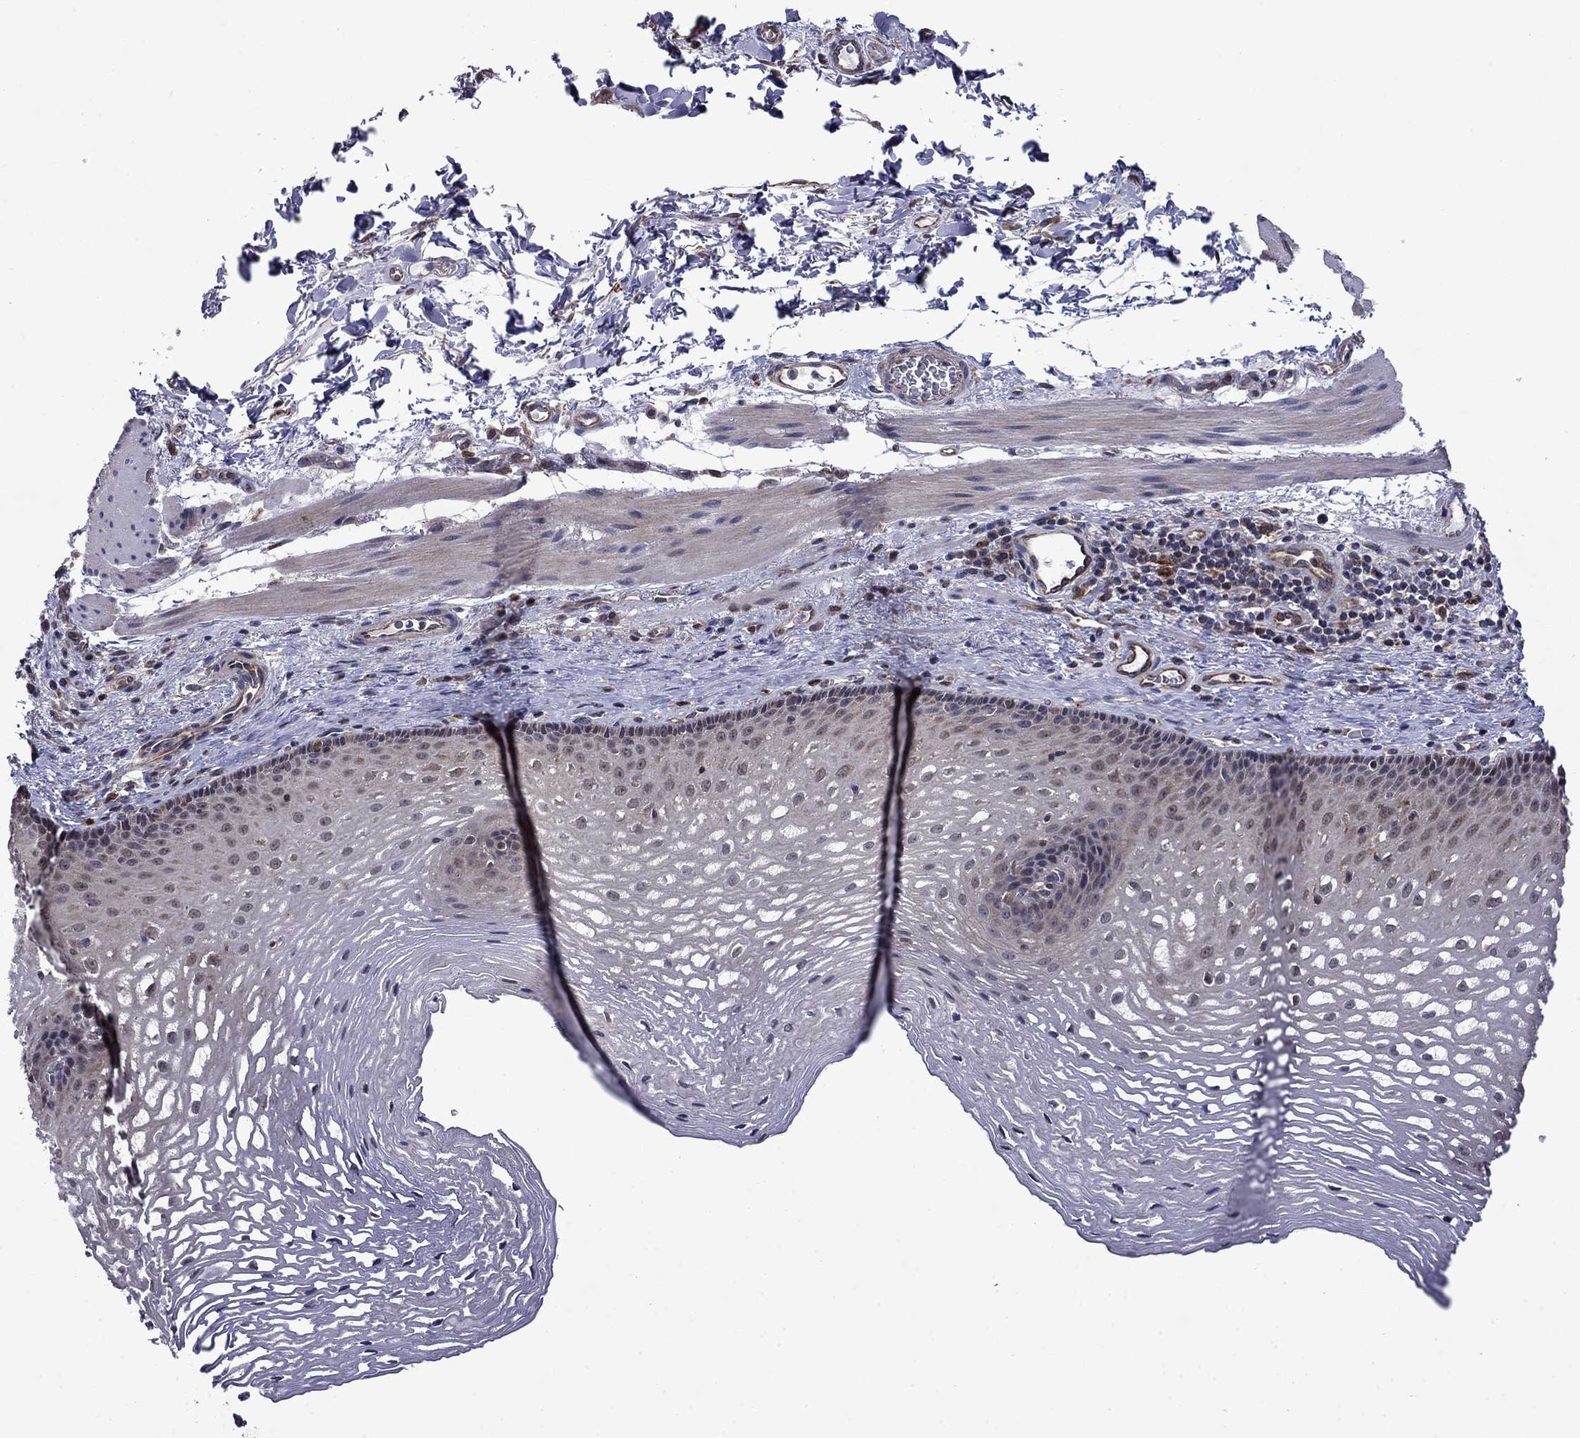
{"staining": {"intensity": "negative", "quantity": "none", "location": "none"}, "tissue": "esophagus", "cell_type": "Squamous epithelial cells", "image_type": "normal", "snomed": [{"axis": "morphology", "description": "Normal tissue, NOS"}, {"axis": "topography", "description": "Esophagus"}], "caption": "IHC micrograph of unremarkable esophagus: esophagus stained with DAB (3,3'-diaminobenzidine) exhibits no significant protein expression in squamous epithelial cells. (Brightfield microscopy of DAB (3,3'-diaminobenzidine) immunohistochemistry at high magnification).", "gene": "TPMT", "patient": {"sex": "male", "age": 76}}